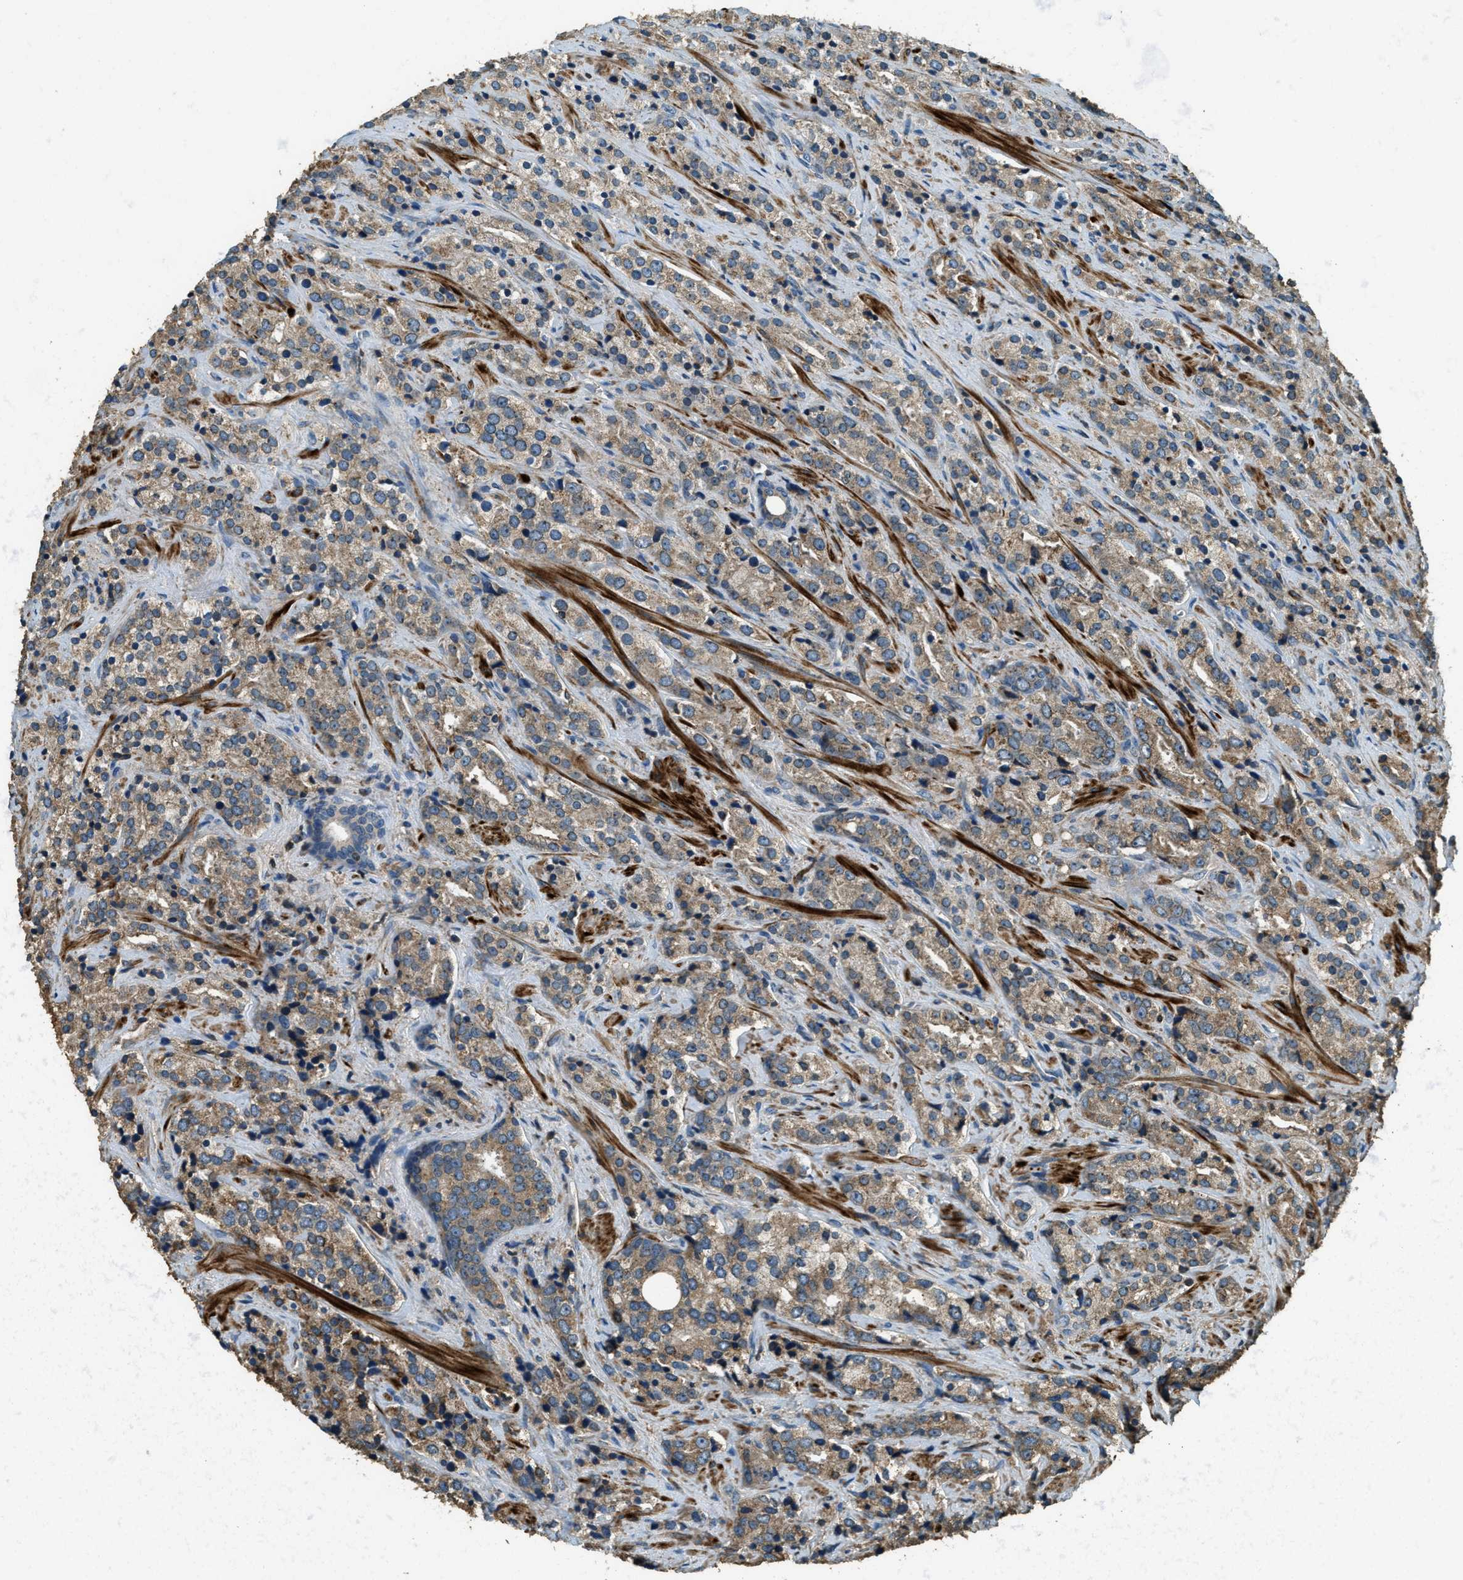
{"staining": {"intensity": "weak", "quantity": ">75%", "location": "cytoplasmic/membranous"}, "tissue": "prostate cancer", "cell_type": "Tumor cells", "image_type": "cancer", "snomed": [{"axis": "morphology", "description": "Adenocarcinoma, High grade"}, {"axis": "topography", "description": "Prostate"}], "caption": "Immunohistochemistry photomicrograph of neoplastic tissue: human prostate cancer stained using immunohistochemistry (IHC) demonstrates low levels of weak protein expression localized specifically in the cytoplasmic/membranous of tumor cells, appearing as a cytoplasmic/membranous brown color.", "gene": "ERGIC1", "patient": {"sex": "male", "age": 71}}